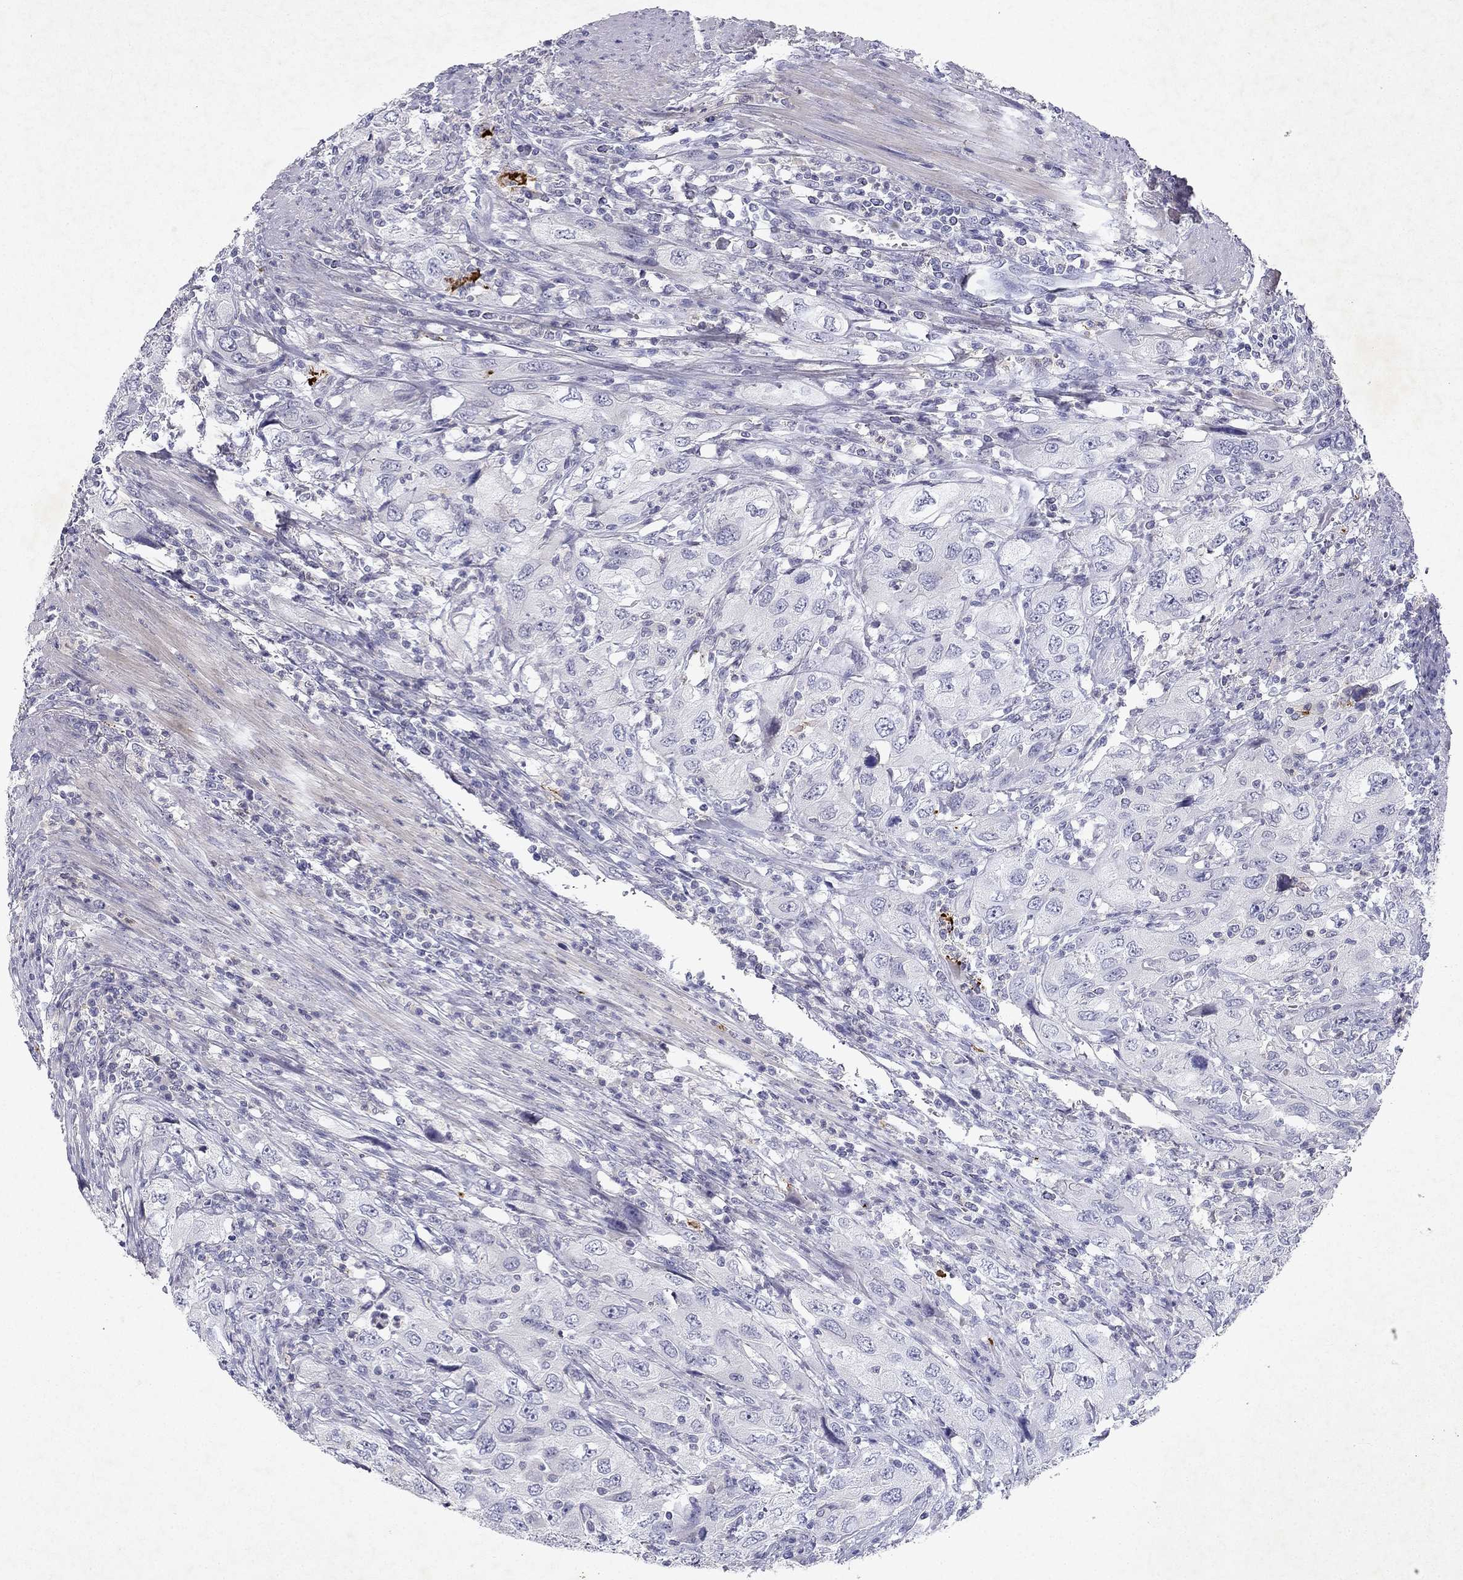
{"staining": {"intensity": "negative", "quantity": "none", "location": "none"}, "tissue": "urothelial cancer", "cell_type": "Tumor cells", "image_type": "cancer", "snomed": [{"axis": "morphology", "description": "Urothelial carcinoma, High grade"}, {"axis": "topography", "description": "Urinary bladder"}], "caption": "Tumor cells show no significant positivity in high-grade urothelial carcinoma.", "gene": "SLC6A4", "patient": {"sex": "male", "age": 76}}